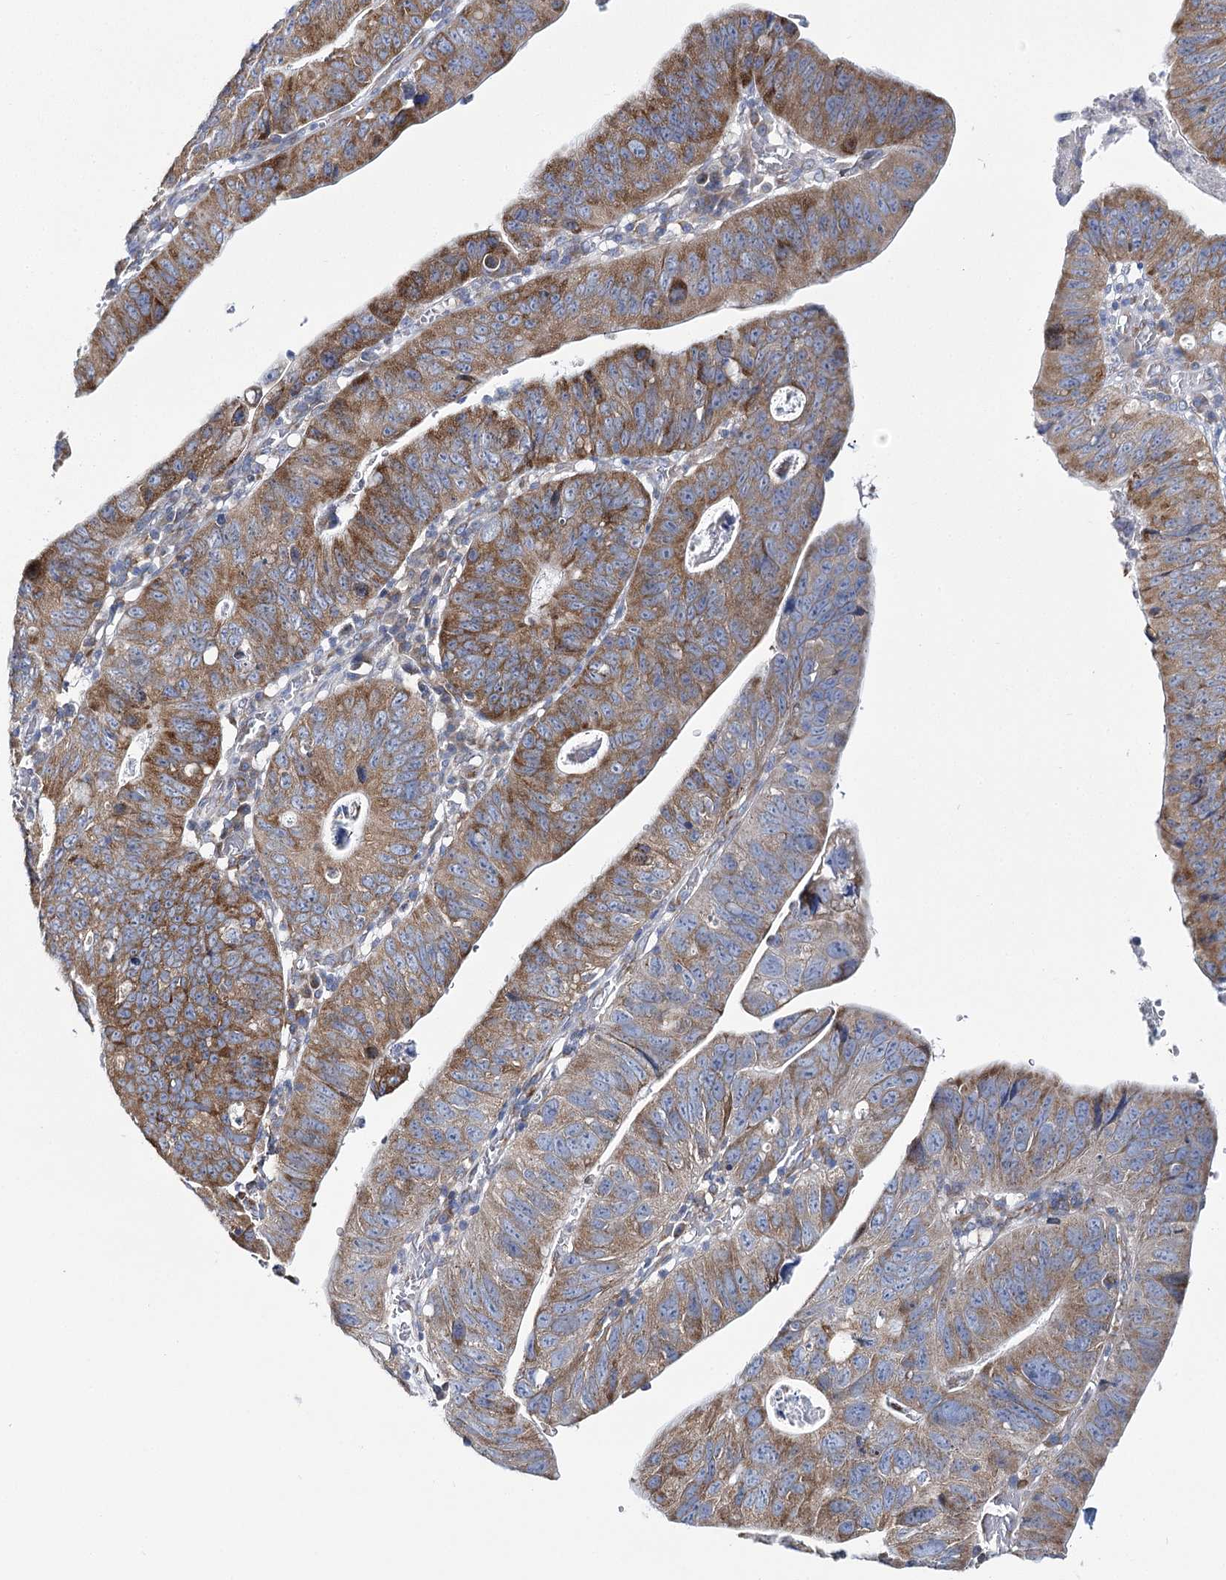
{"staining": {"intensity": "moderate", "quantity": ">75%", "location": "cytoplasmic/membranous"}, "tissue": "stomach cancer", "cell_type": "Tumor cells", "image_type": "cancer", "snomed": [{"axis": "morphology", "description": "Adenocarcinoma, NOS"}, {"axis": "topography", "description": "Stomach"}], "caption": "There is medium levels of moderate cytoplasmic/membranous expression in tumor cells of adenocarcinoma (stomach), as demonstrated by immunohistochemical staining (brown color).", "gene": "THUMPD3", "patient": {"sex": "male", "age": 59}}